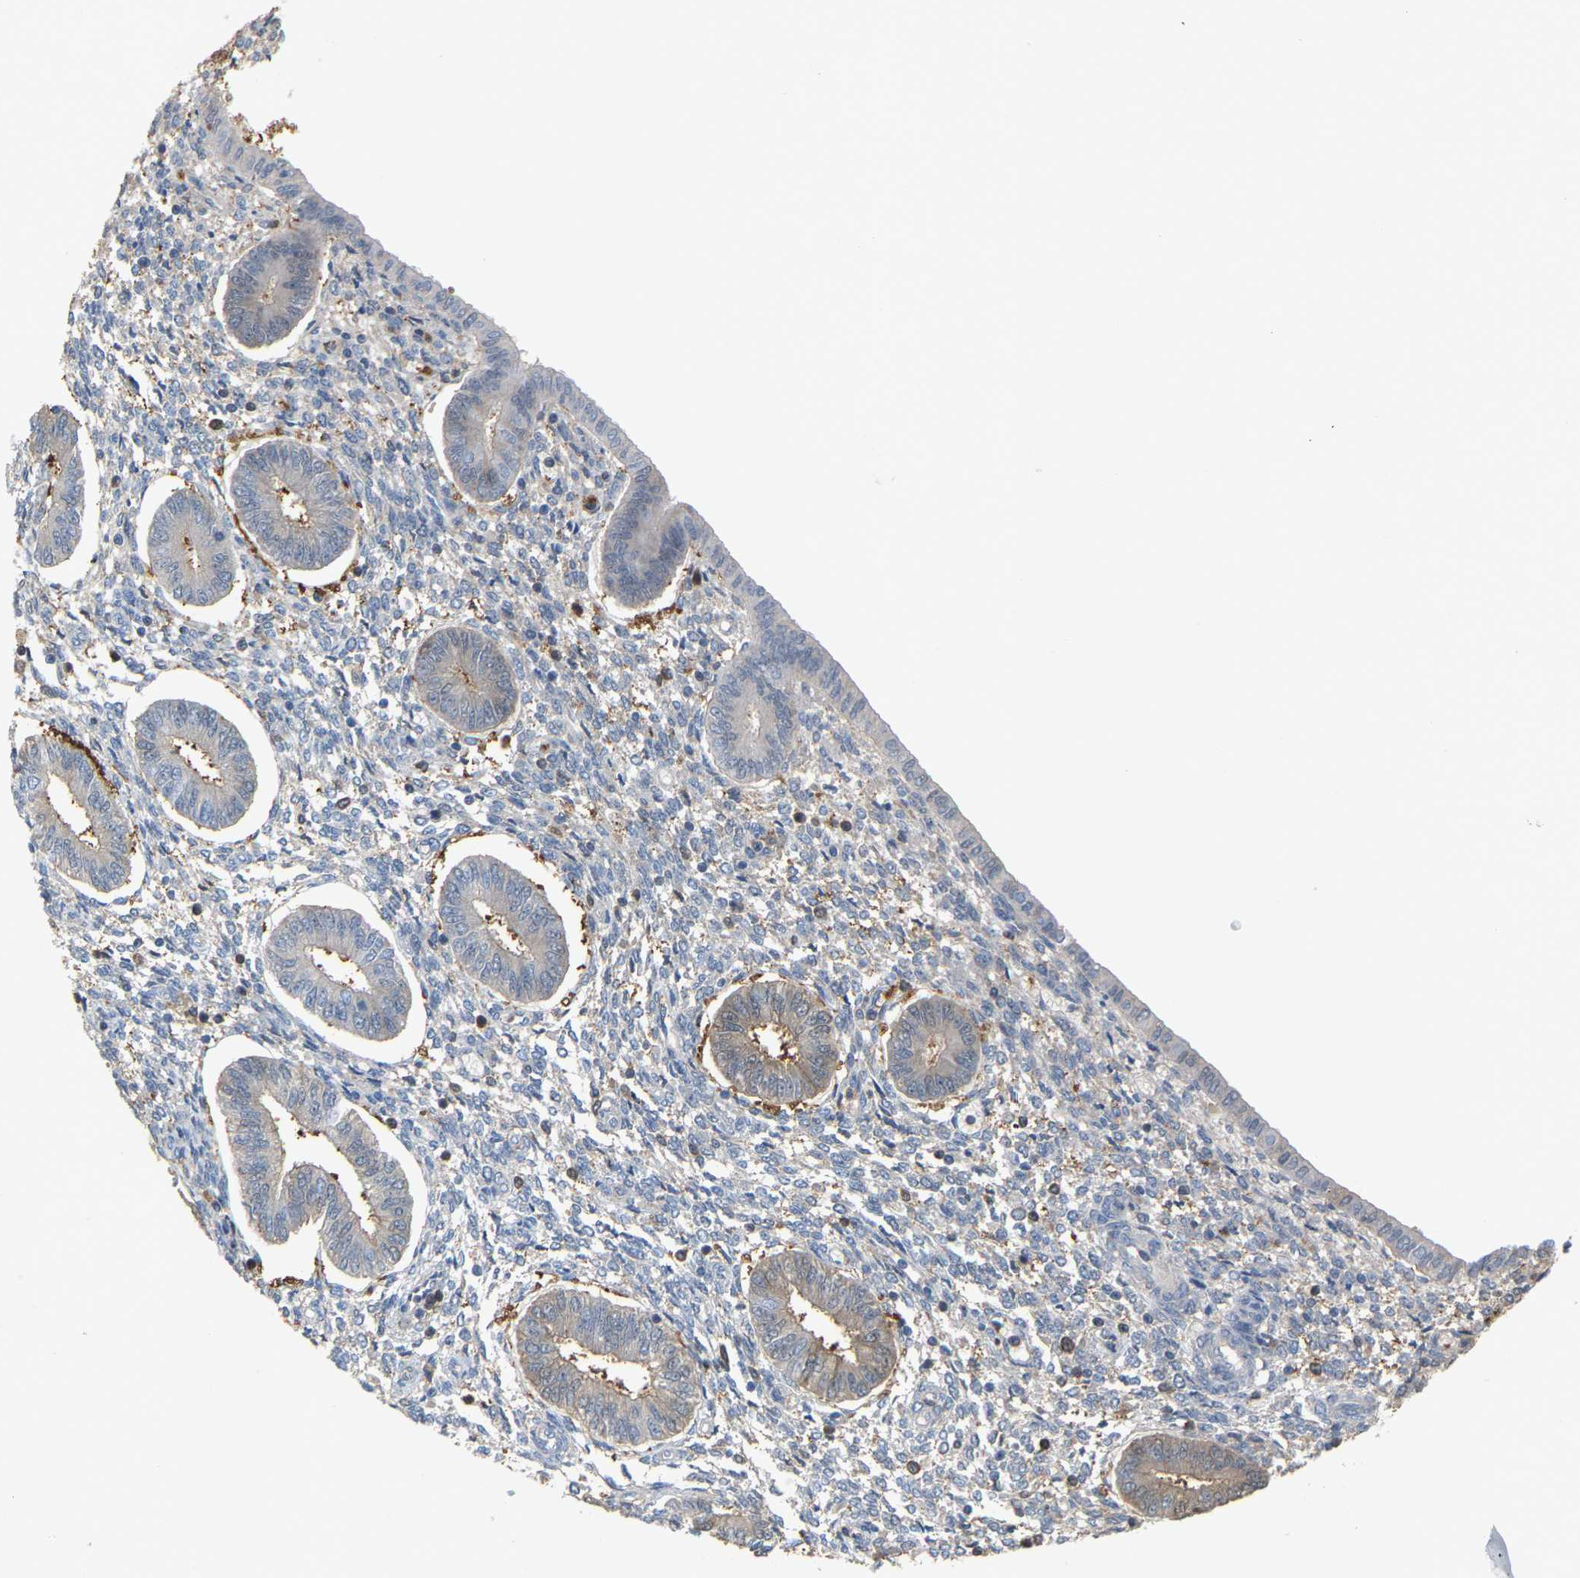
{"staining": {"intensity": "negative", "quantity": "none", "location": "none"}, "tissue": "endometrium", "cell_type": "Cells in endometrial stroma", "image_type": "normal", "snomed": [{"axis": "morphology", "description": "Normal tissue, NOS"}, {"axis": "topography", "description": "Endometrium"}], "caption": "Protein analysis of unremarkable endometrium reveals no significant staining in cells in endometrial stroma.", "gene": "MTPN", "patient": {"sex": "female", "age": 50}}